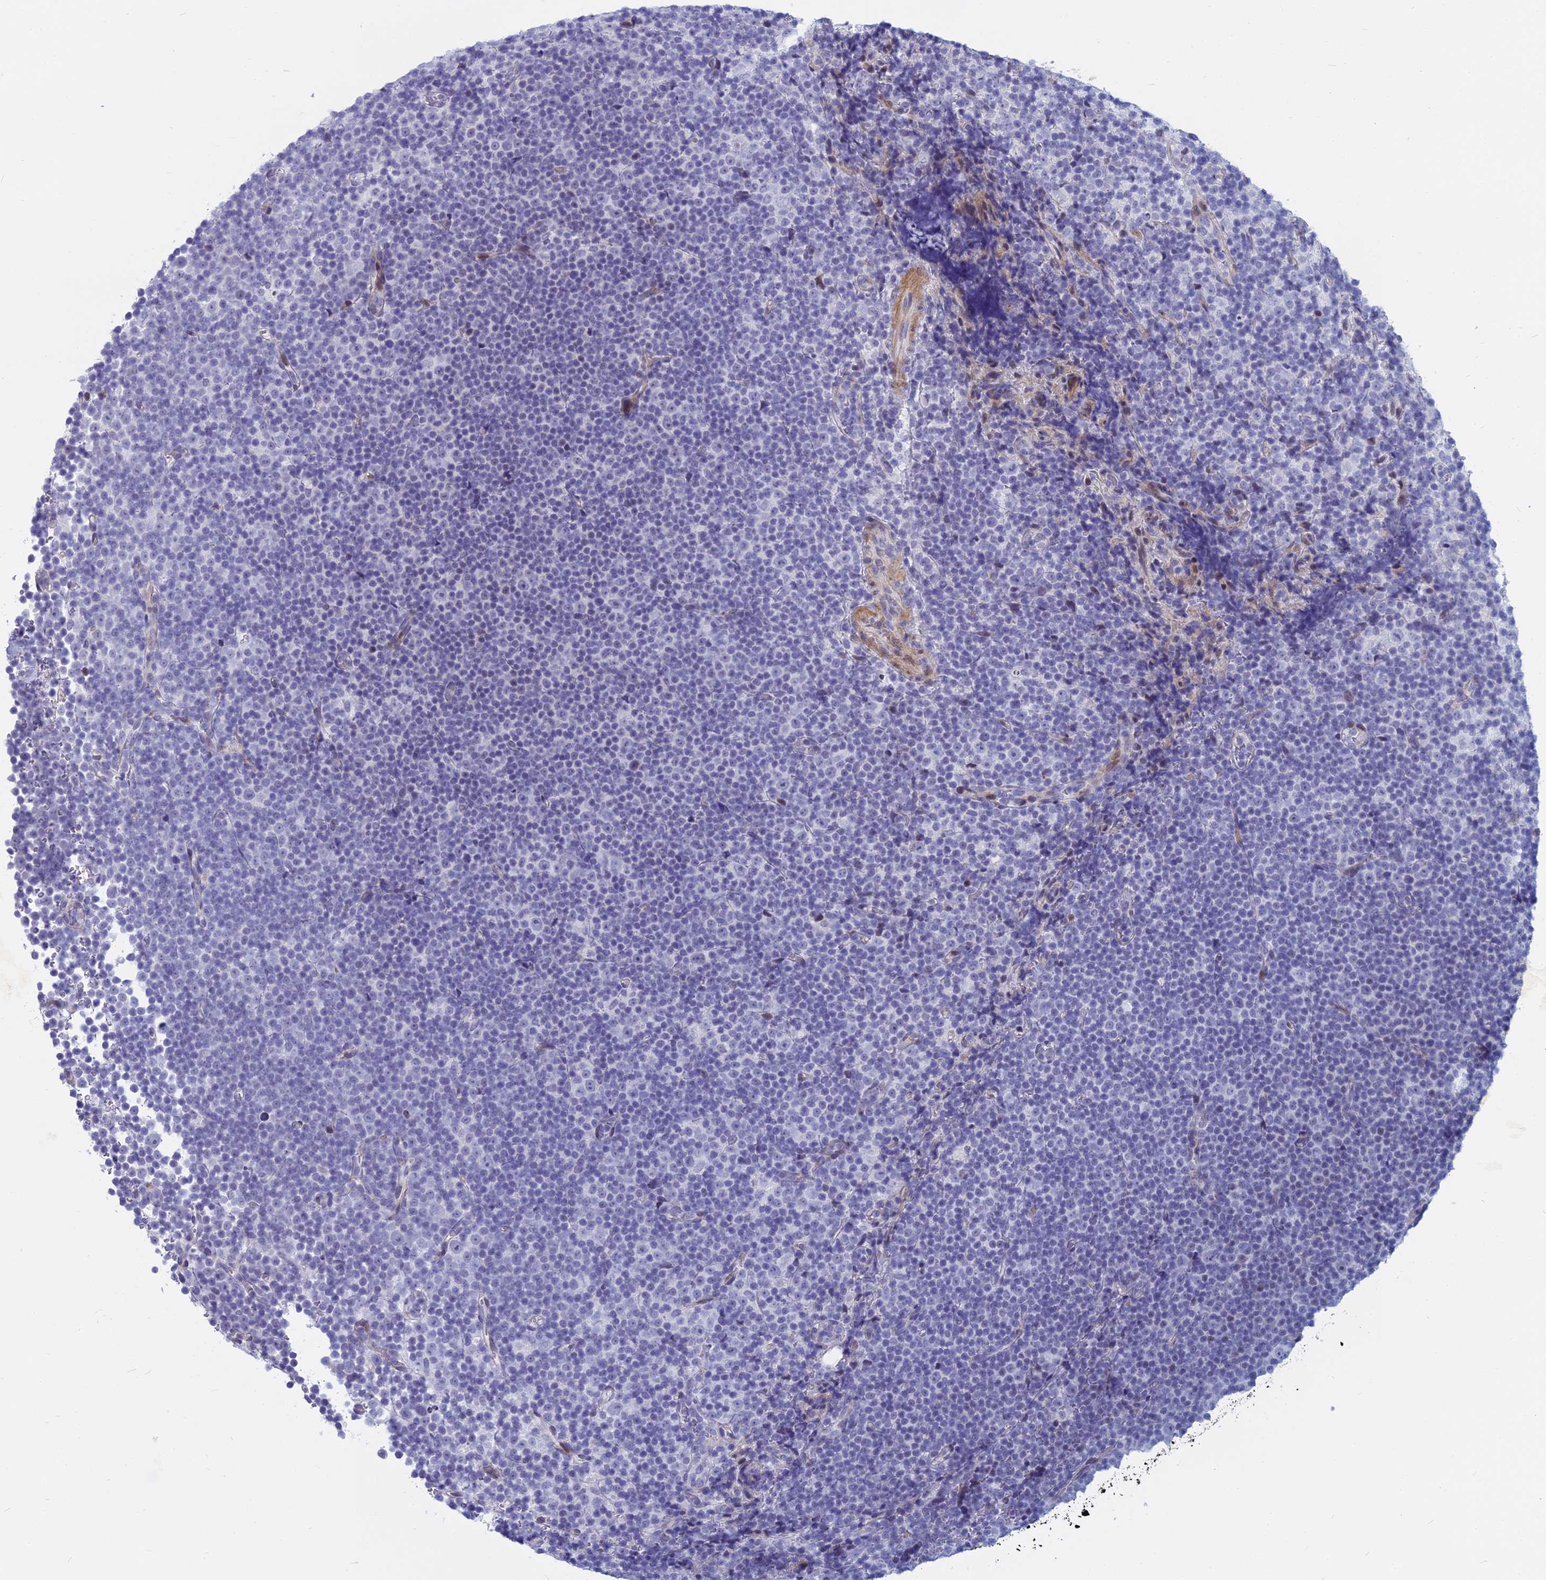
{"staining": {"intensity": "weak", "quantity": "<25%", "location": "nuclear"}, "tissue": "lymphoma", "cell_type": "Tumor cells", "image_type": "cancer", "snomed": [{"axis": "morphology", "description": "Malignant lymphoma, non-Hodgkin's type, Low grade"}, {"axis": "topography", "description": "Lymph node"}], "caption": "Micrograph shows no significant protein expression in tumor cells of lymphoma.", "gene": "MYBPC2", "patient": {"sex": "female", "age": 67}}